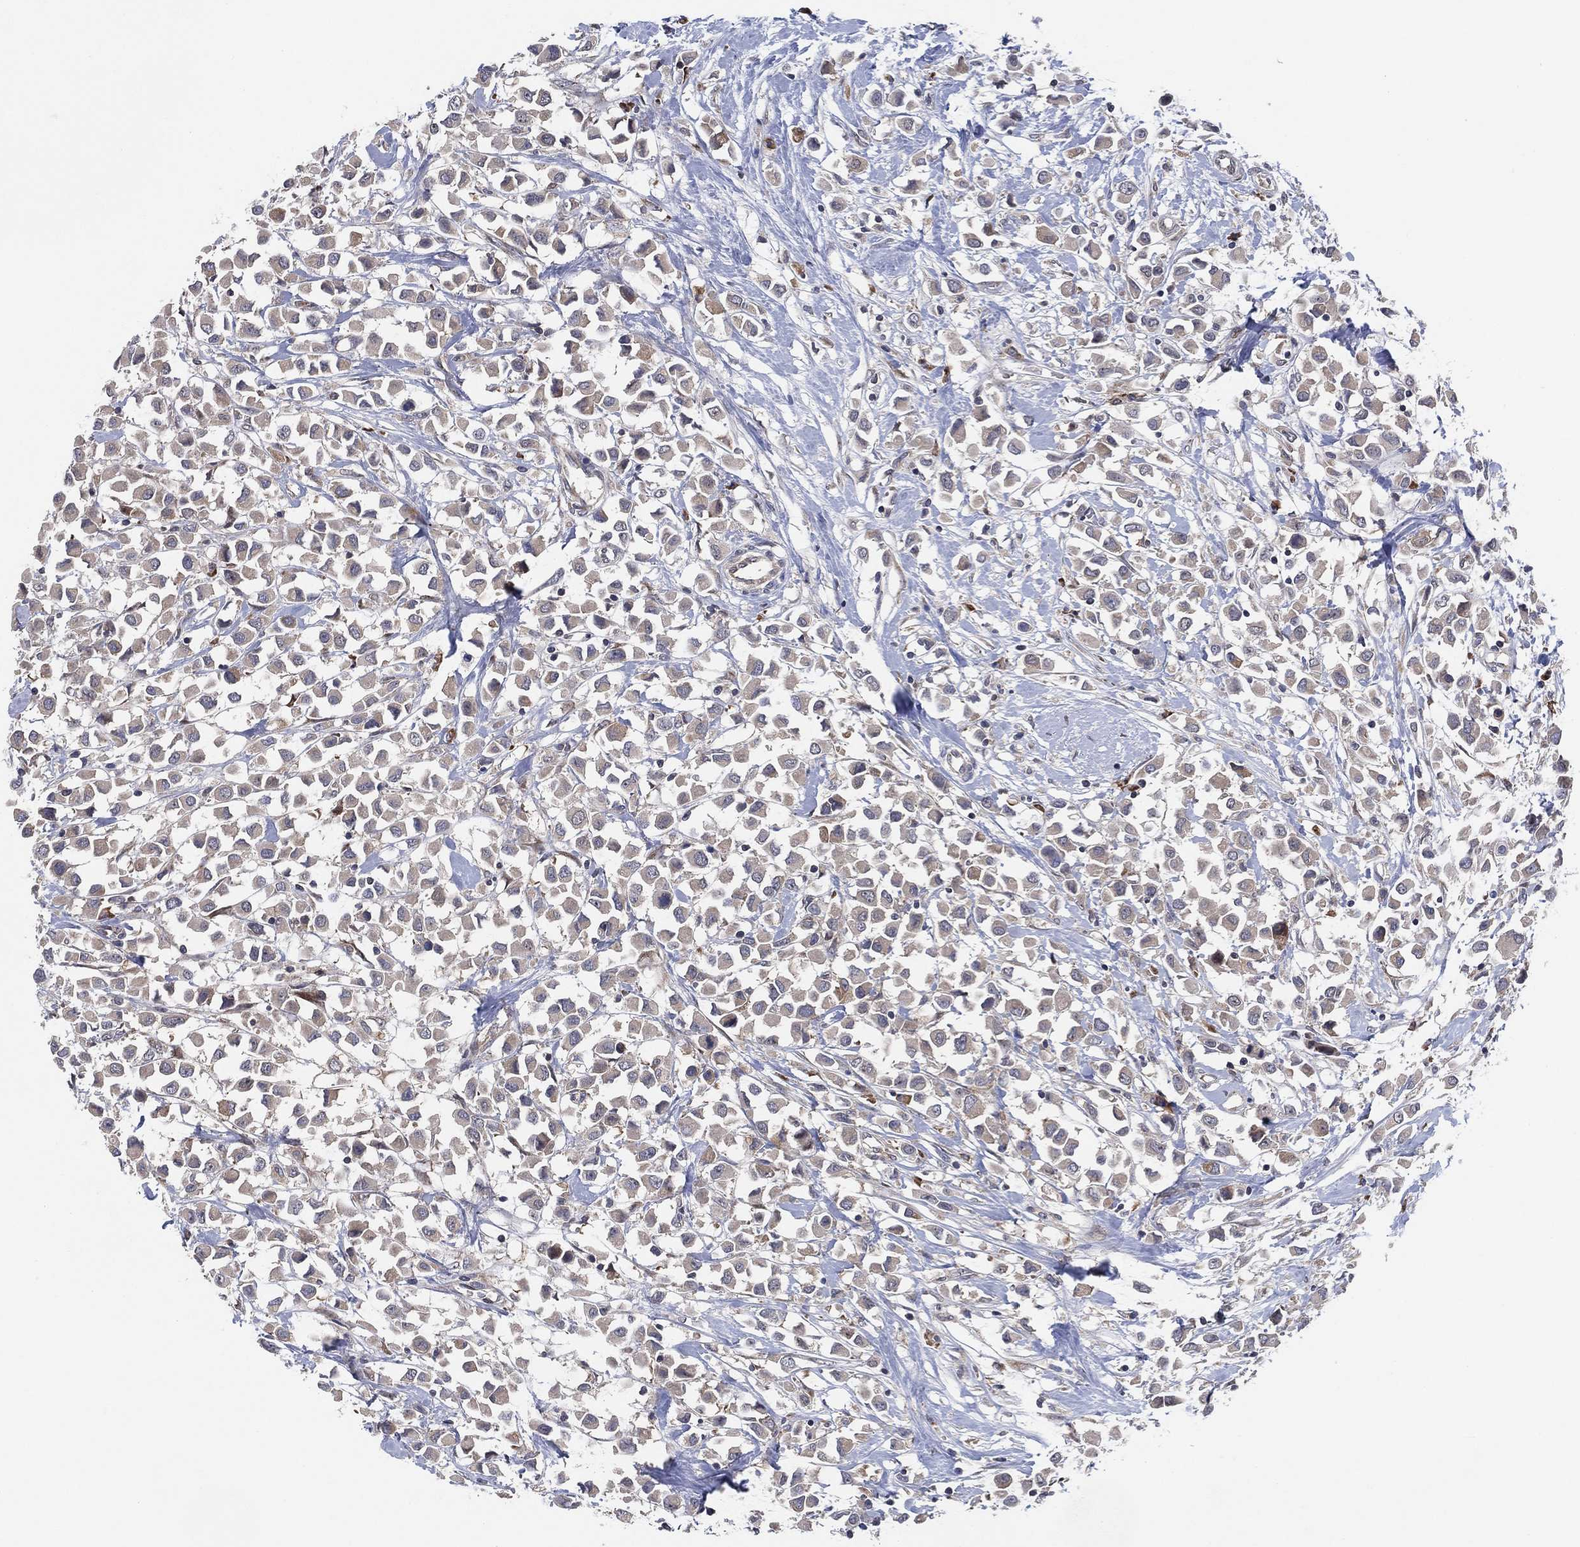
{"staining": {"intensity": "negative", "quantity": "none", "location": "none"}, "tissue": "breast cancer", "cell_type": "Tumor cells", "image_type": "cancer", "snomed": [{"axis": "morphology", "description": "Duct carcinoma"}, {"axis": "topography", "description": "Breast"}], "caption": "Human breast invasive ductal carcinoma stained for a protein using IHC reveals no staining in tumor cells.", "gene": "FAM104A", "patient": {"sex": "female", "age": 61}}